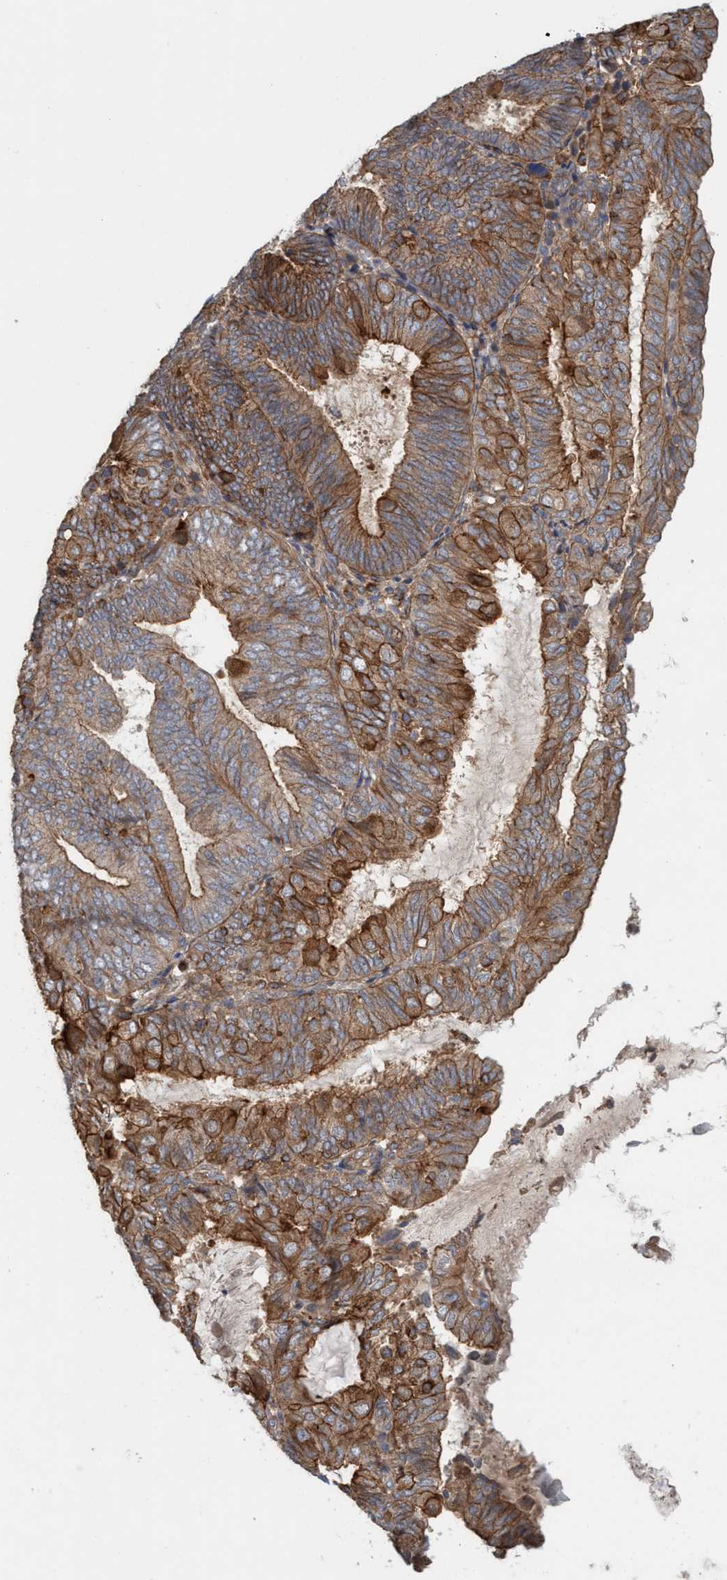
{"staining": {"intensity": "strong", "quantity": ">75%", "location": "cytoplasmic/membranous"}, "tissue": "endometrial cancer", "cell_type": "Tumor cells", "image_type": "cancer", "snomed": [{"axis": "morphology", "description": "Adenocarcinoma, NOS"}, {"axis": "topography", "description": "Endometrium"}], "caption": "Brown immunohistochemical staining in endometrial cancer displays strong cytoplasmic/membranous positivity in approximately >75% of tumor cells.", "gene": "SPECC1", "patient": {"sex": "female", "age": 81}}